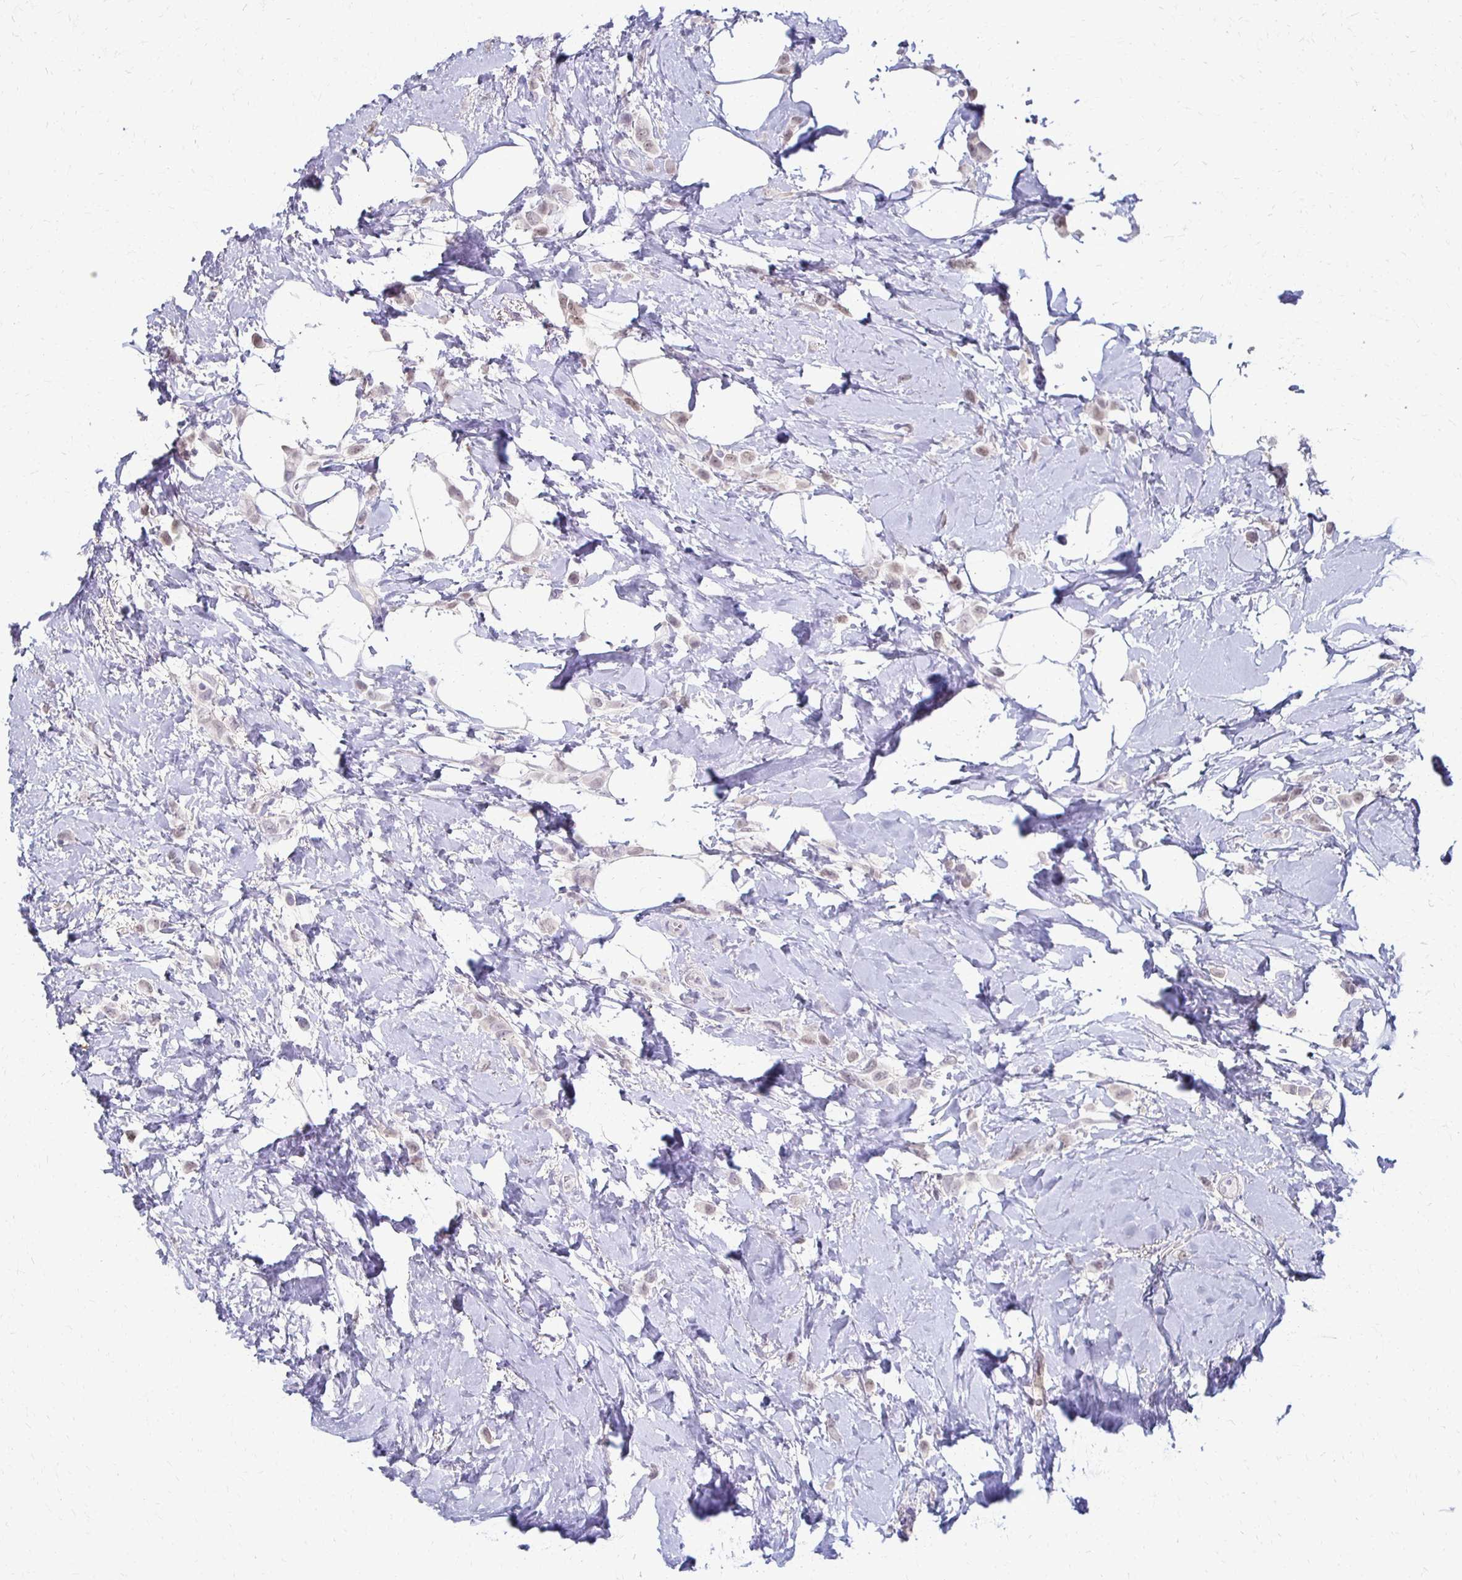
{"staining": {"intensity": "negative", "quantity": "none", "location": "none"}, "tissue": "breast cancer", "cell_type": "Tumor cells", "image_type": "cancer", "snomed": [{"axis": "morphology", "description": "Lobular carcinoma"}, {"axis": "topography", "description": "Breast"}], "caption": "This is an immunohistochemistry (IHC) image of human breast lobular carcinoma. There is no staining in tumor cells.", "gene": "FOXO4", "patient": {"sex": "female", "age": 66}}